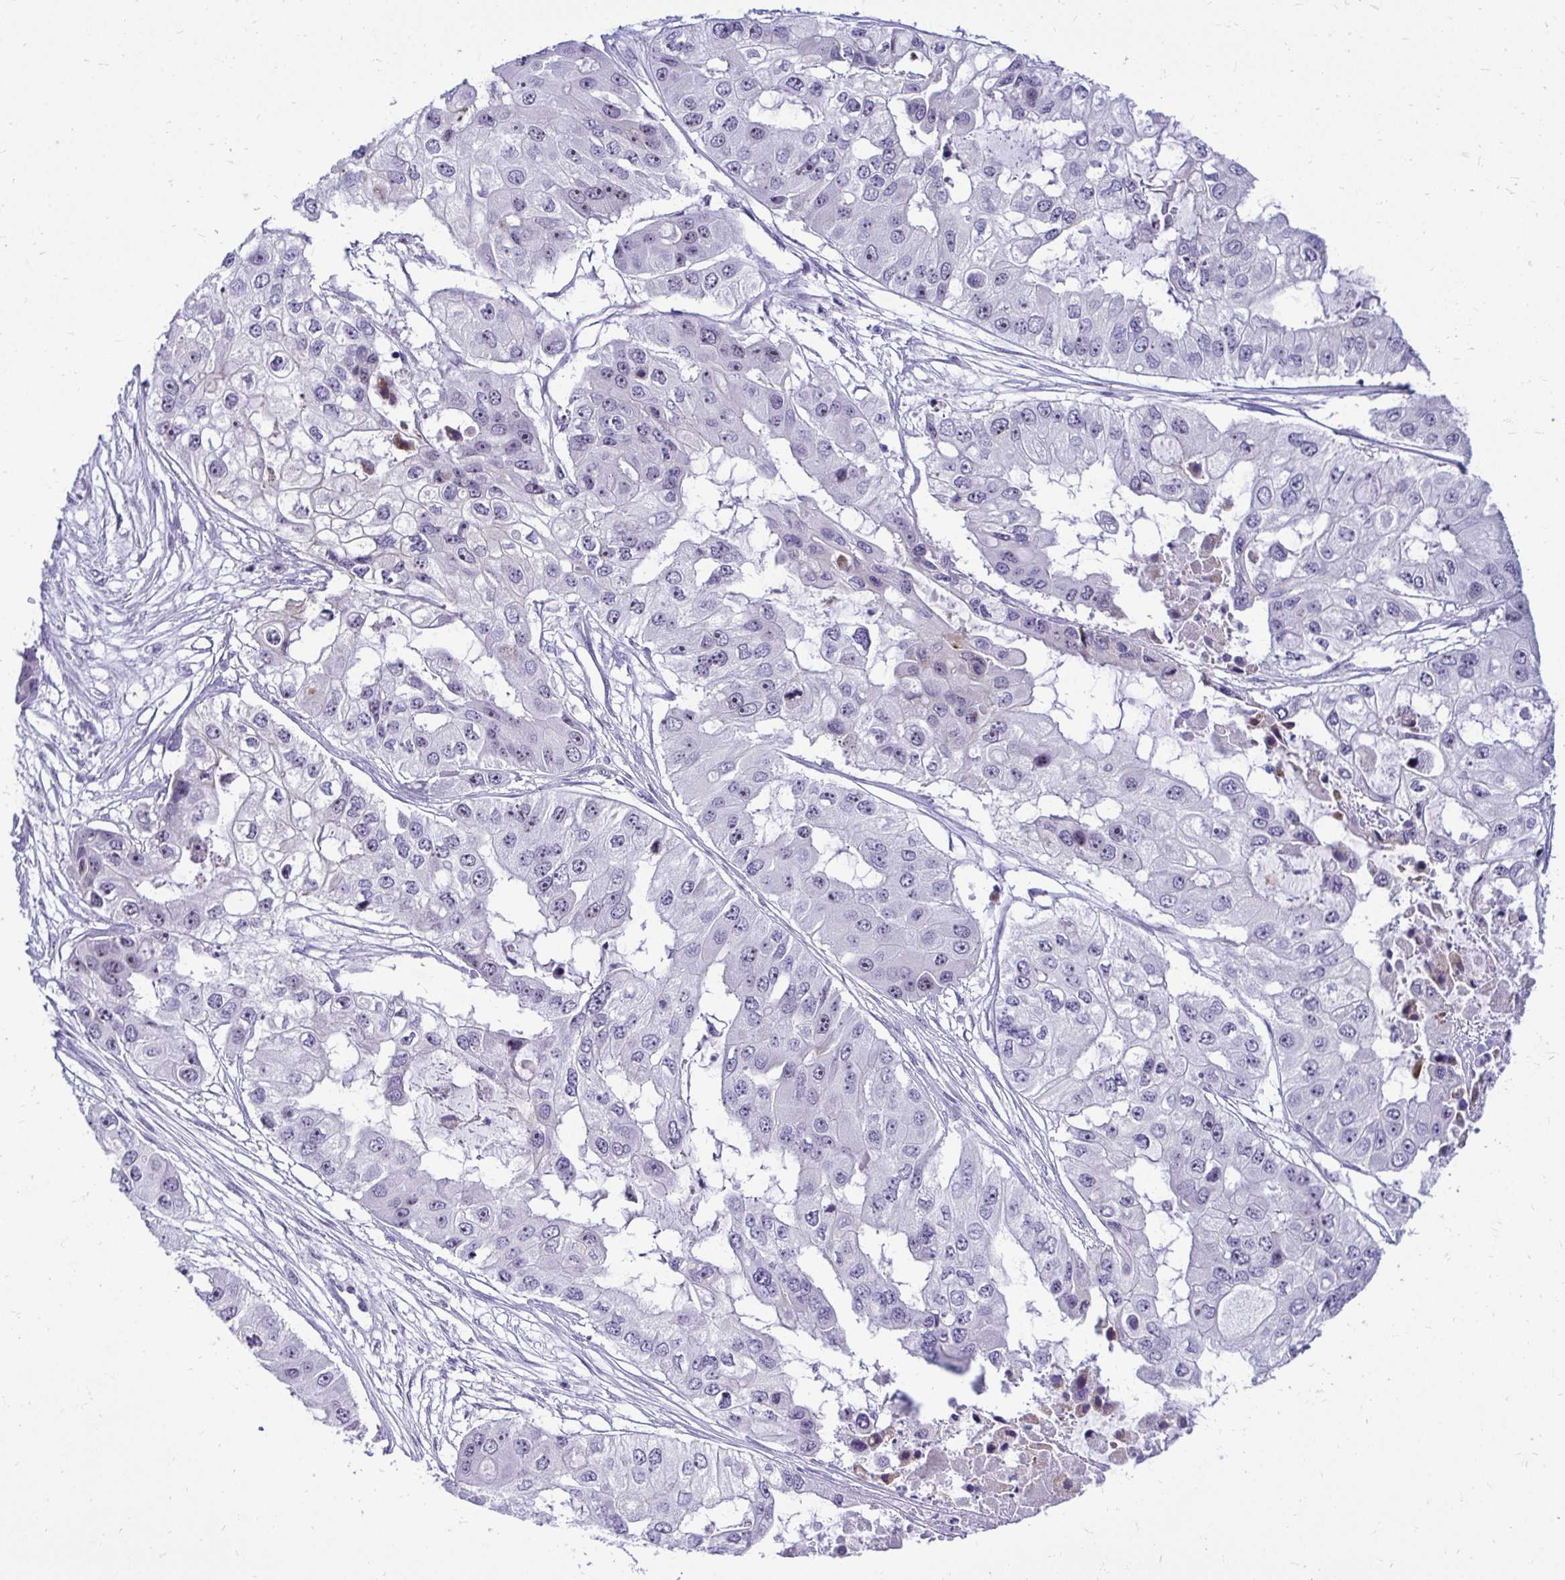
{"staining": {"intensity": "negative", "quantity": "none", "location": "none"}, "tissue": "ovarian cancer", "cell_type": "Tumor cells", "image_type": "cancer", "snomed": [{"axis": "morphology", "description": "Cystadenocarcinoma, serous, NOS"}, {"axis": "topography", "description": "Ovary"}], "caption": "Immunohistochemistry (IHC) image of human ovarian cancer (serous cystadenocarcinoma) stained for a protein (brown), which shows no expression in tumor cells.", "gene": "NIFK", "patient": {"sex": "female", "age": 56}}